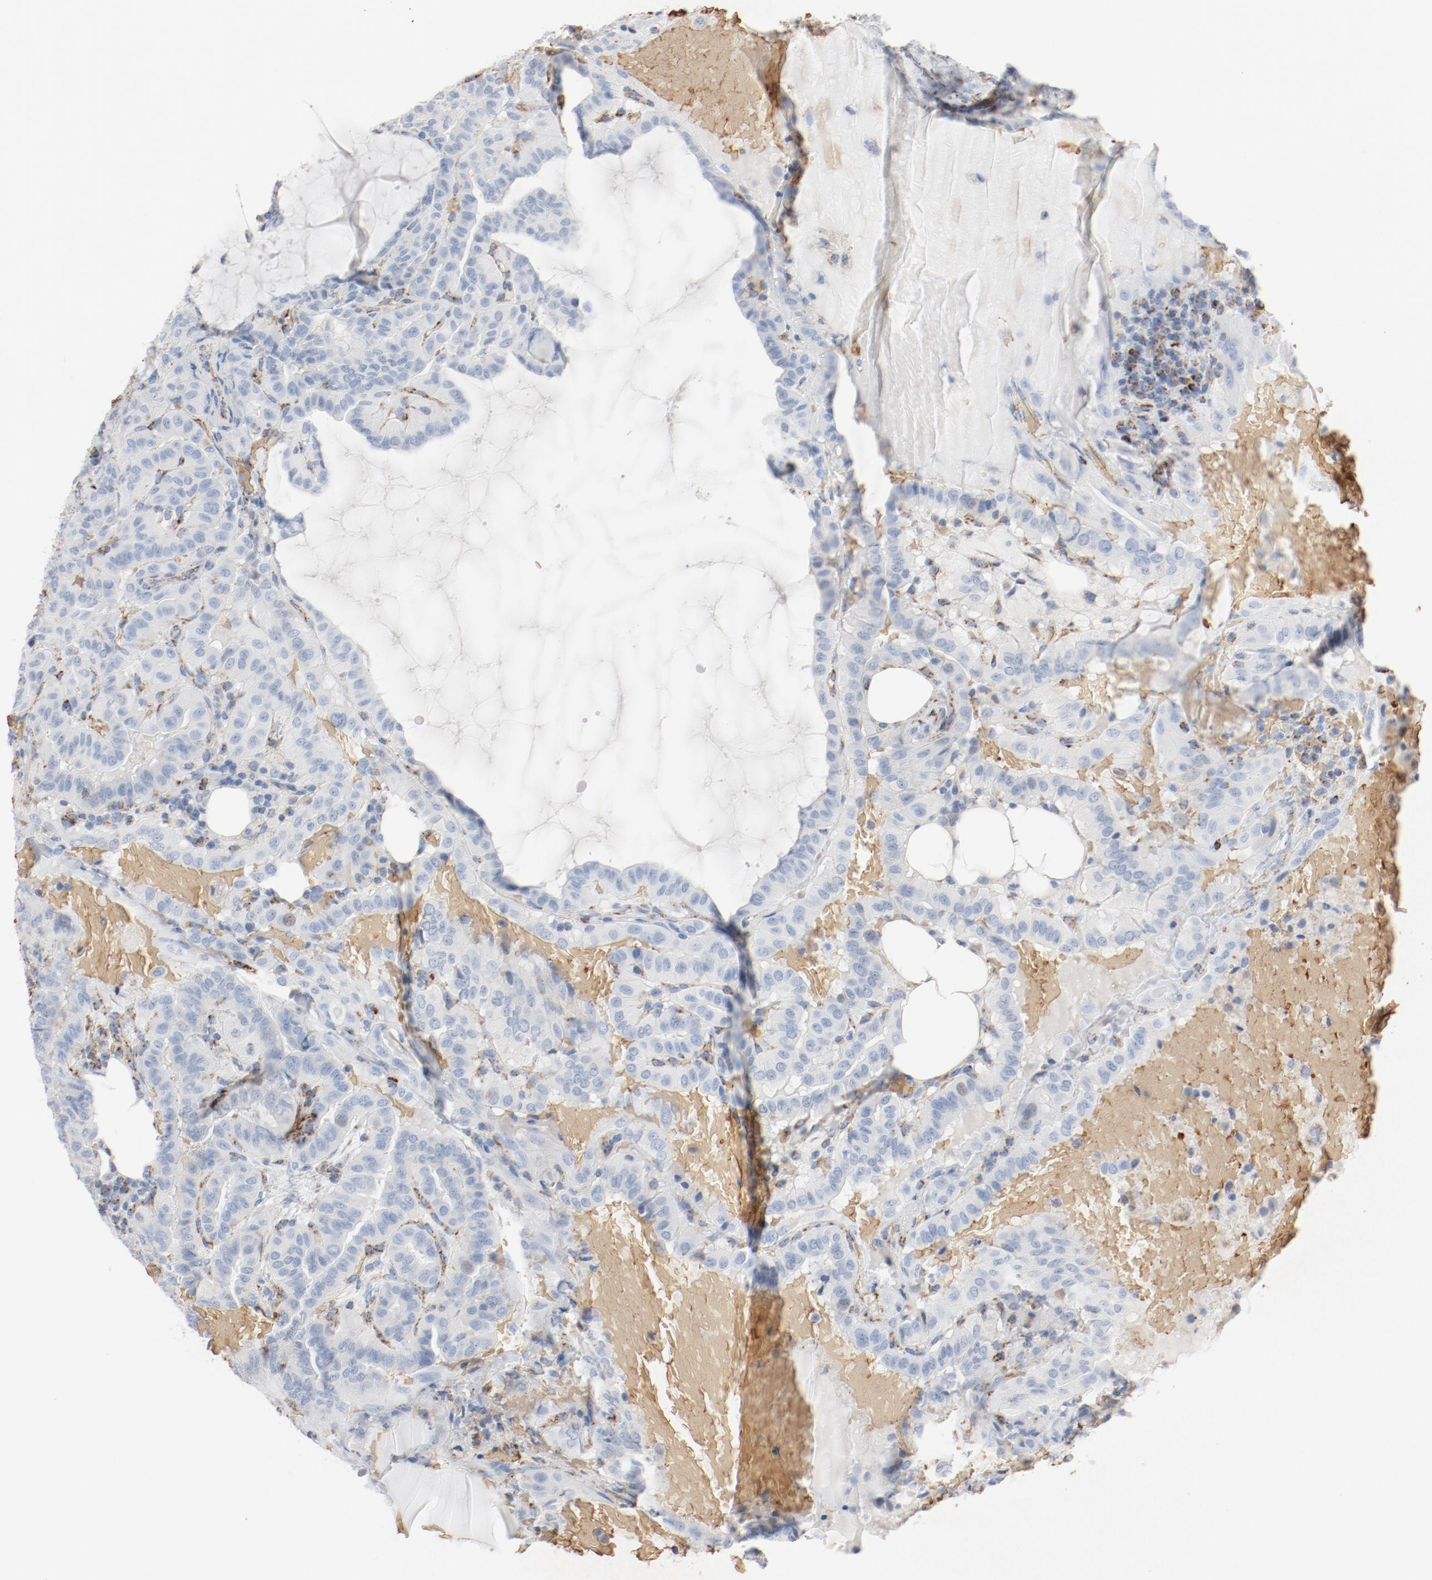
{"staining": {"intensity": "negative", "quantity": "none", "location": "none"}, "tissue": "thyroid cancer", "cell_type": "Tumor cells", "image_type": "cancer", "snomed": [{"axis": "morphology", "description": "Papillary adenocarcinoma, NOS"}, {"axis": "topography", "description": "Thyroid gland"}], "caption": "Immunohistochemistry (IHC) of thyroid cancer (papillary adenocarcinoma) reveals no positivity in tumor cells.", "gene": "NDUFB8", "patient": {"sex": "male", "age": 77}}